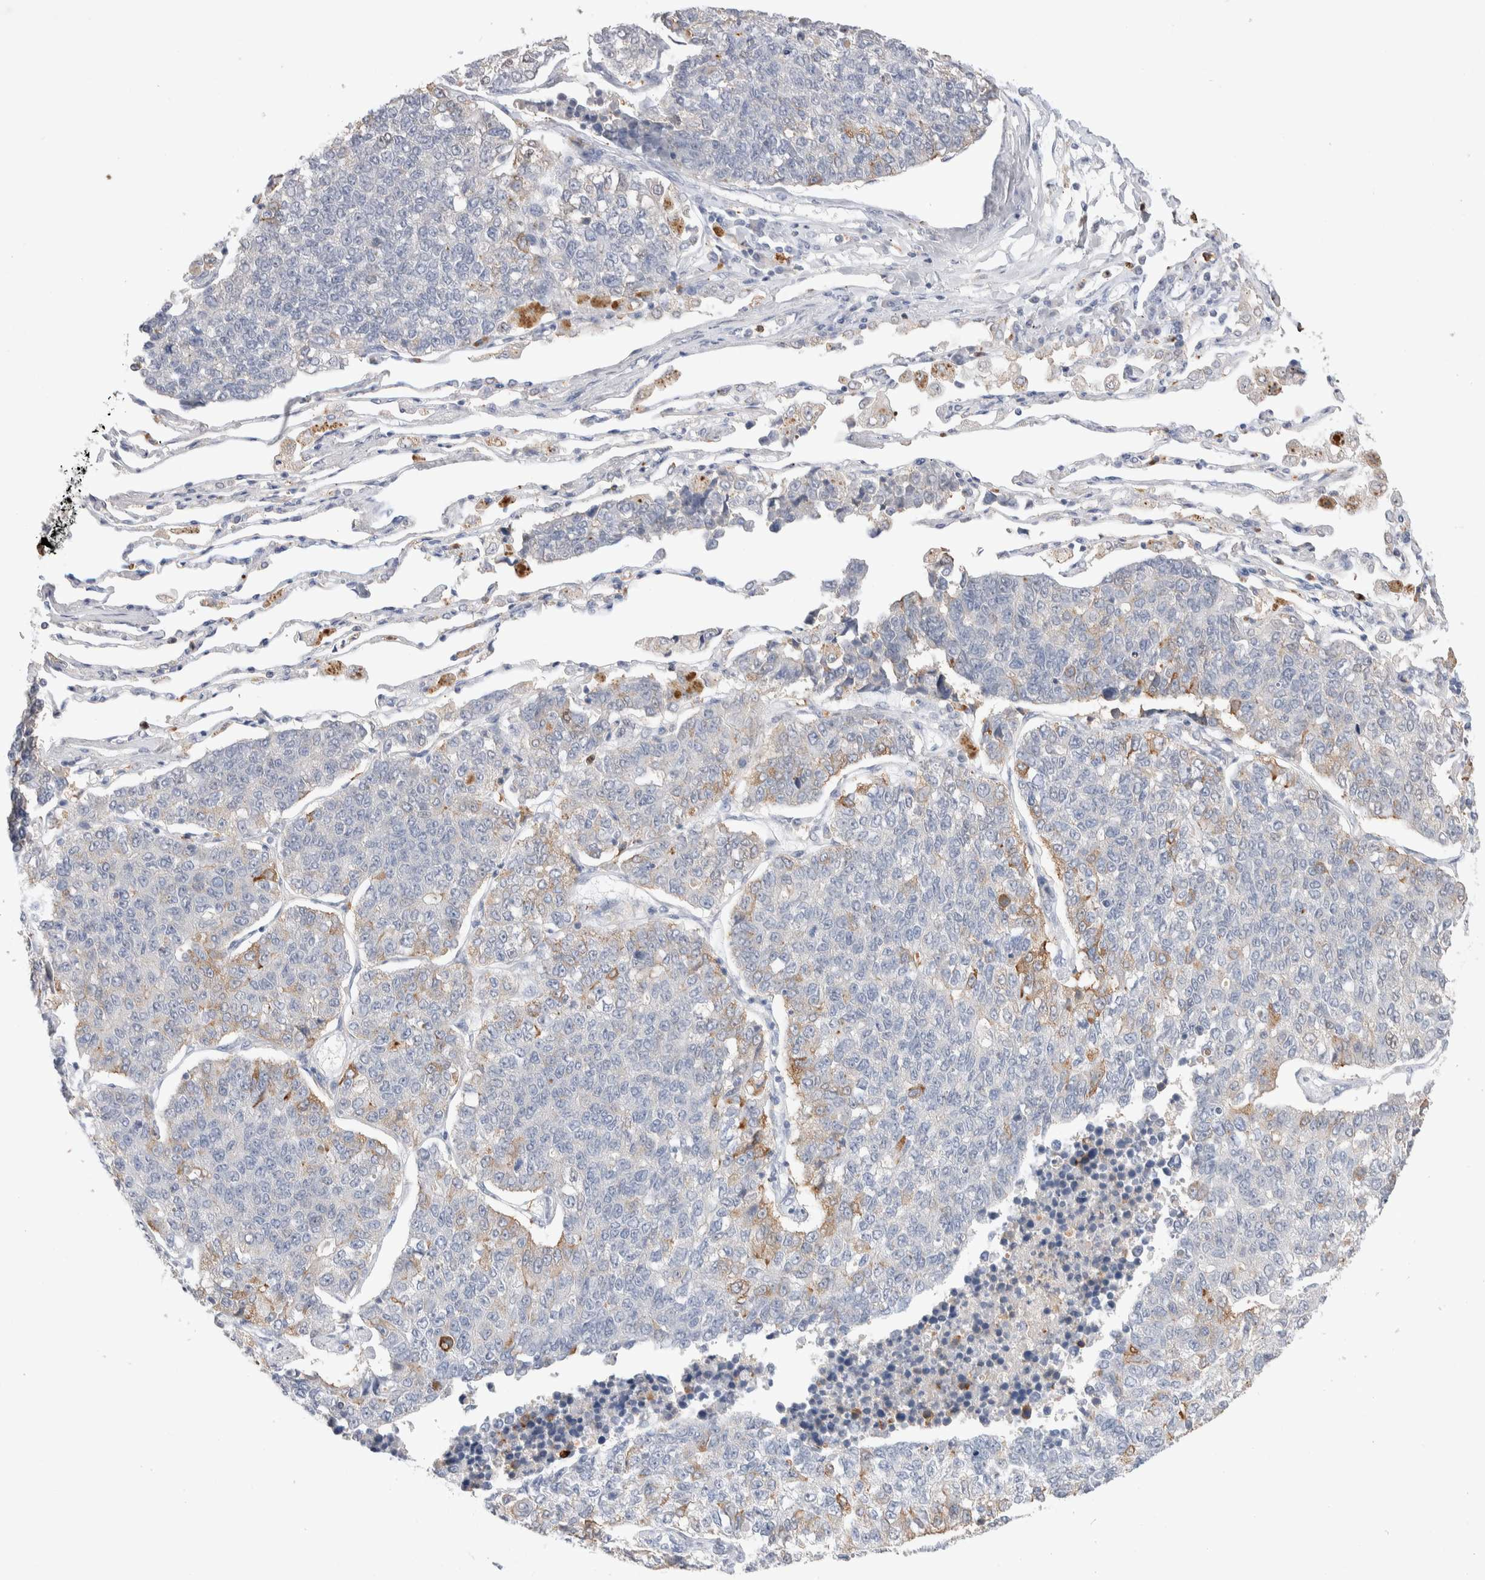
{"staining": {"intensity": "moderate", "quantity": "<25%", "location": "cytoplasmic/membranous"}, "tissue": "lung cancer", "cell_type": "Tumor cells", "image_type": "cancer", "snomed": [{"axis": "morphology", "description": "Adenocarcinoma, NOS"}, {"axis": "topography", "description": "Lung"}], "caption": "Human lung adenocarcinoma stained with a brown dye exhibits moderate cytoplasmic/membranous positive staining in approximately <25% of tumor cells.", "gene": "FFAR2", "patient": {"sex": "male", "age": 49}}